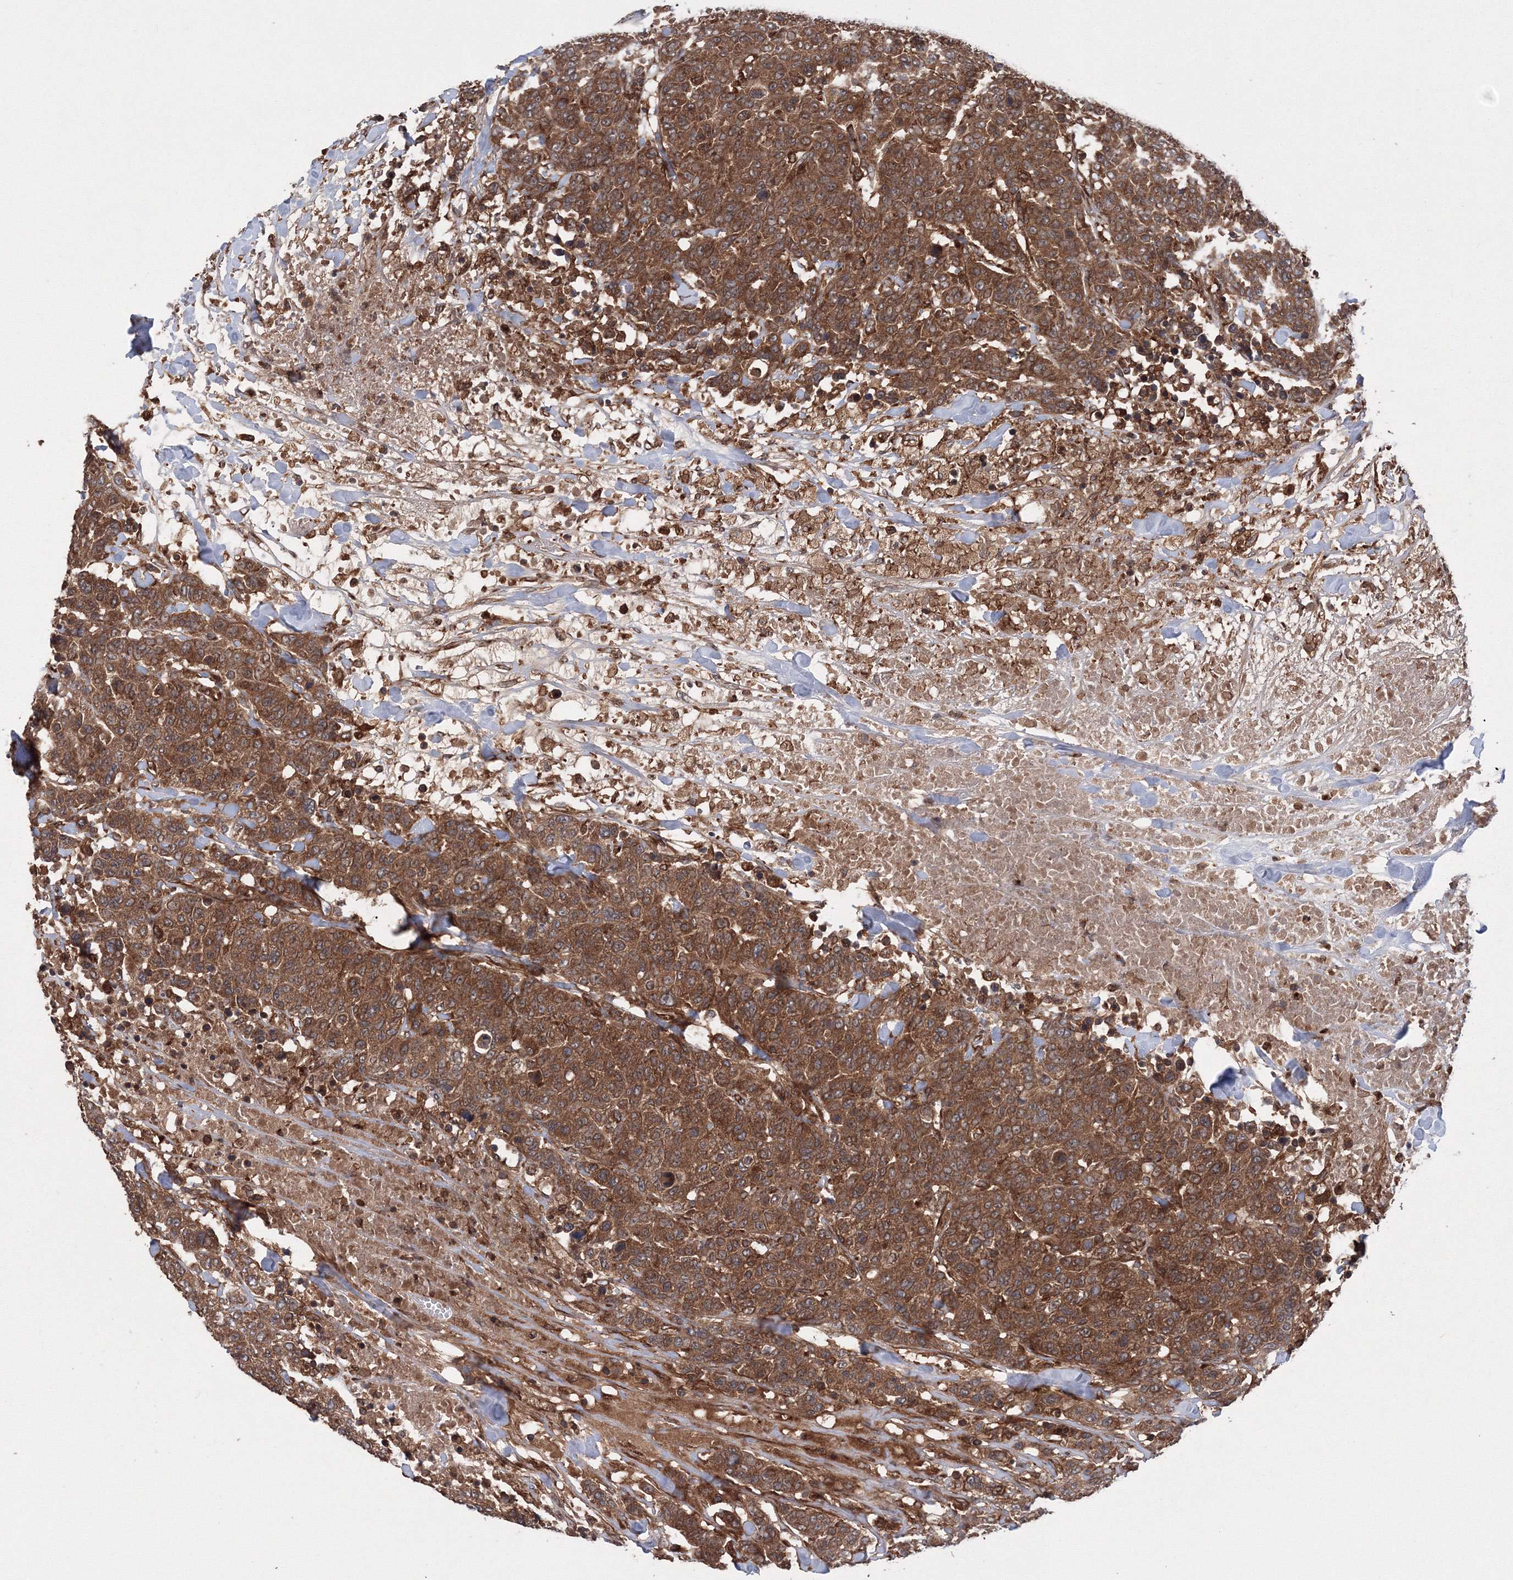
{"staining": {"intensity": "strong", "quantity": ">75%", "location": "cytoplasmic/membranous"}, "tissue": "breast cancer", "cell_type": "Tumor cells", "image_type": "cancer", "snomed": [{"axis": "morphology", "description": "Duct carcinoma"}, {"axis": "topography", "description": "Breast"}], "caption": "Protein expression analysis of breast cancer (invasive ductal carcinoma) demonstrates strong cytoplasmic/membranous positivity in approximately >75% of tumor cells.", "gene": "ATG3", "patient": {"sex": "female", "age": 37}}